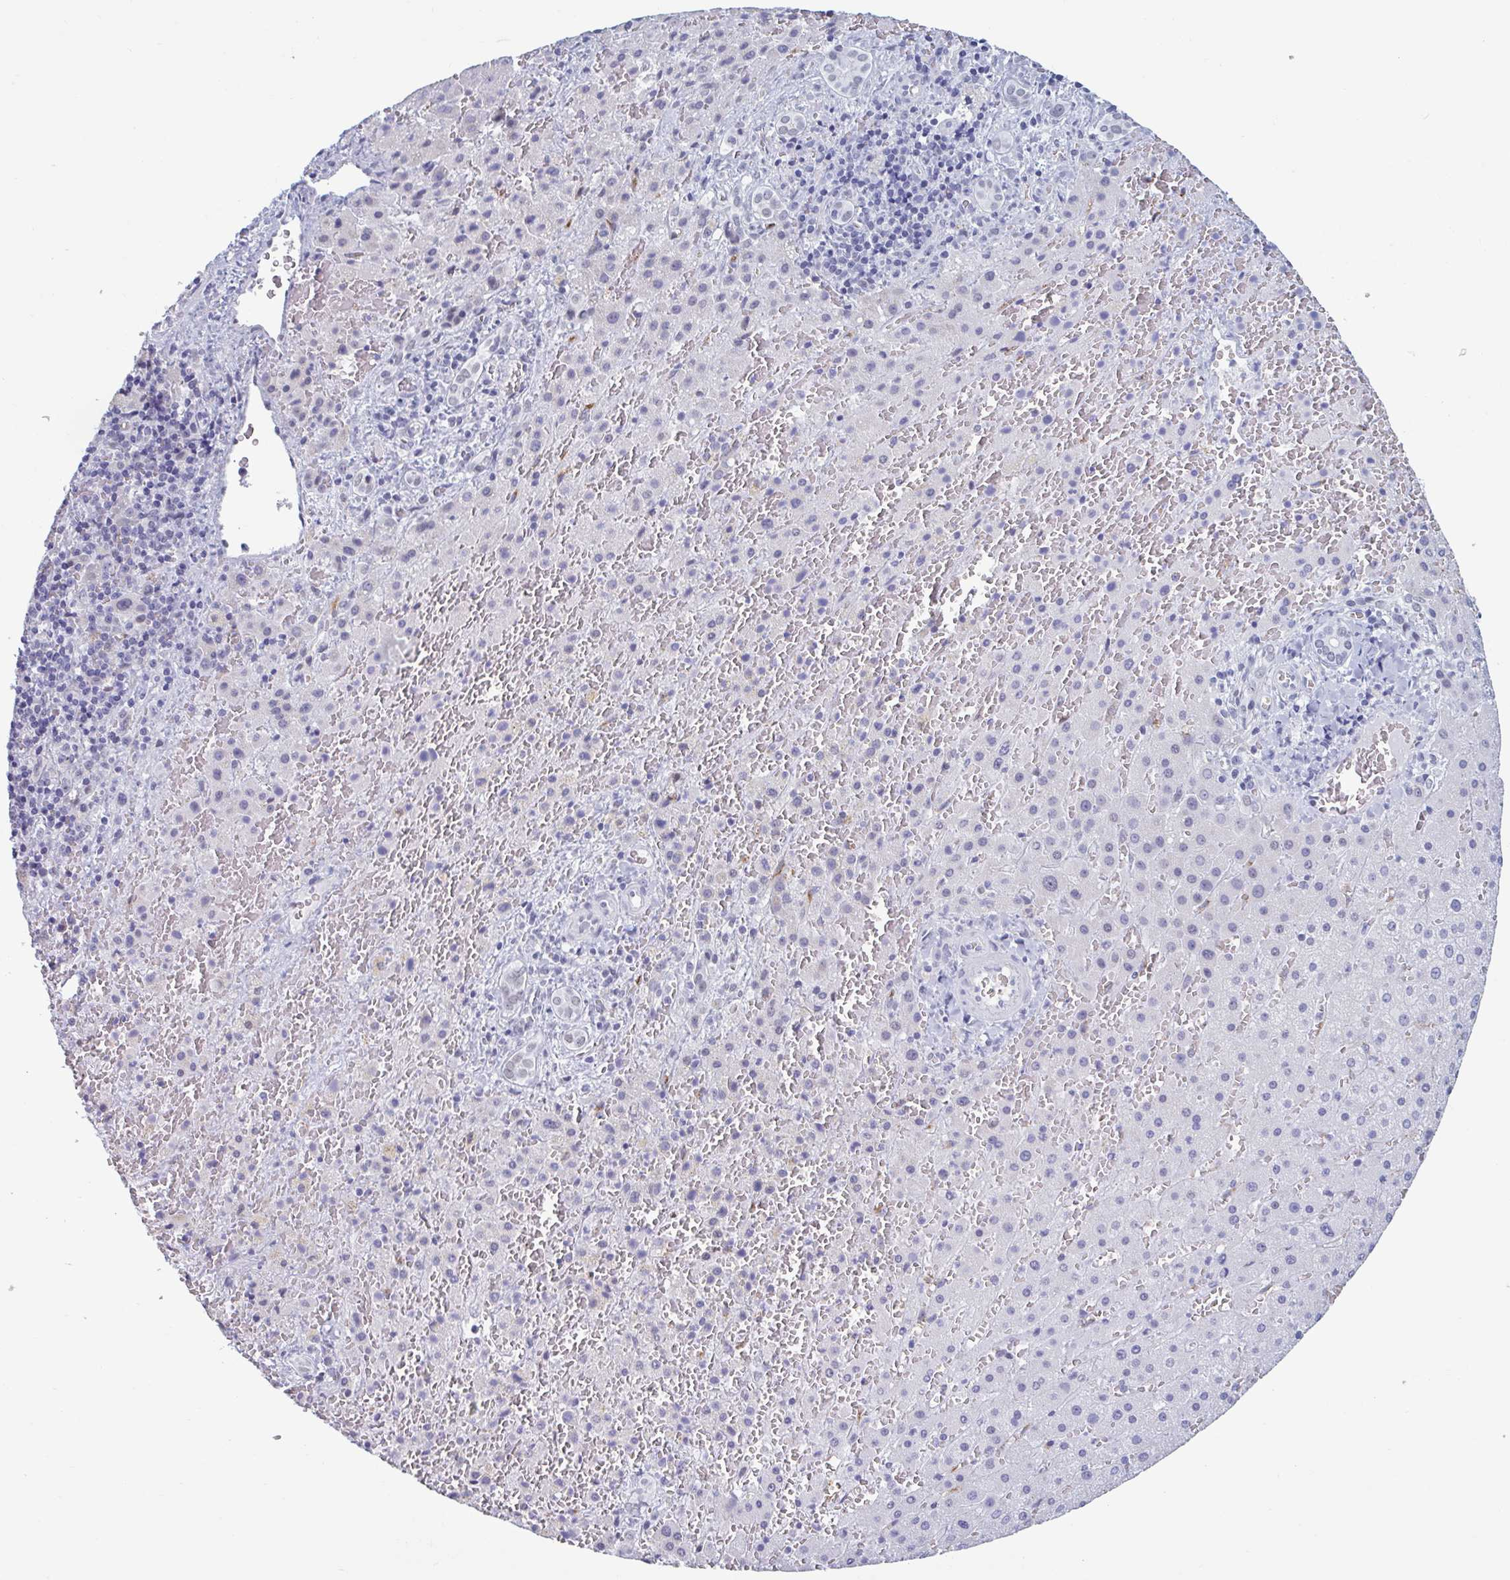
{"staining": {"intensity": "negative", "quantity": "none", "location": "none"}, "tissue": "liver cancer", "cell_type": "Tumor cells", "image_type": "cancer", "snomed": [{"axis": "morphology", "description": "Carcinoma, Hepatocellular, NOS"}, {"axis": "topography", "description": "Liver"}], "caption": "A high-resolution histopathology image shows IHC staining of liver cancer, which exhibits no significant expression in tumor cells. The staining was performed using DAB (3,3'-diaminobenzidine) to visualize the protein expression in brown, while the nuclei were stained in blue with hematoxylin (Magnification: 20x).", "gene": "MSMB", "patient": {"sex": "male", "age": 27}}